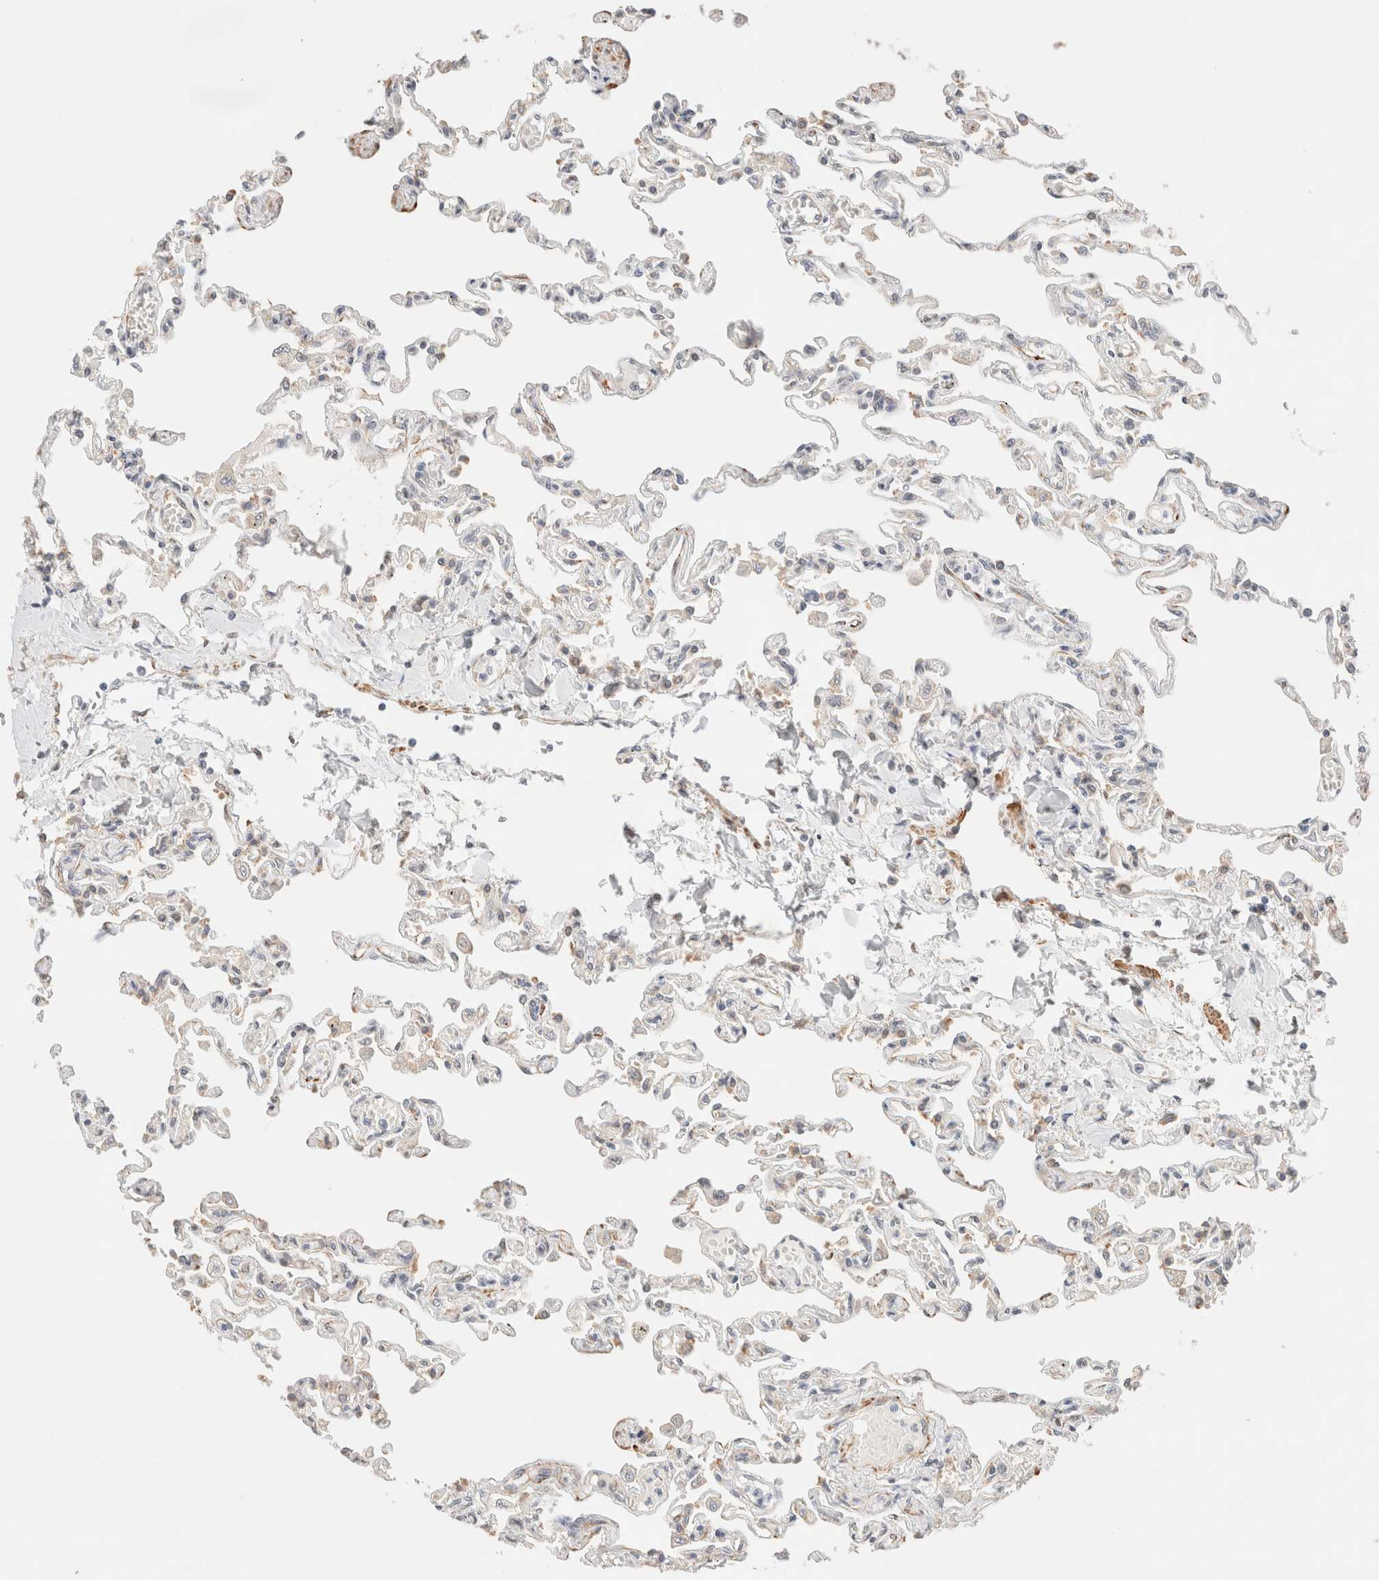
{"staining": {"intensity": "moderate", "quantity": "<25%", "location": "cytoplasmic/membranous"}, "tissue": "lung", "cell_type": "Alveolar cells", "image_type": "normal", "snomed": [{"axis": "morphology", "description": "Normal tissue, NOS"}, {"axis": "topography", "description": "Lung"}], "caption": "Immunohistochemical staining of benign human lung reveals low levels of moderate cytoplasmic/membranous positivity in about <25% of alveolar cells. Nuclei are stained in blue.", "gene": "RRP15", "patient": {"sex": "male", "age": 21}}